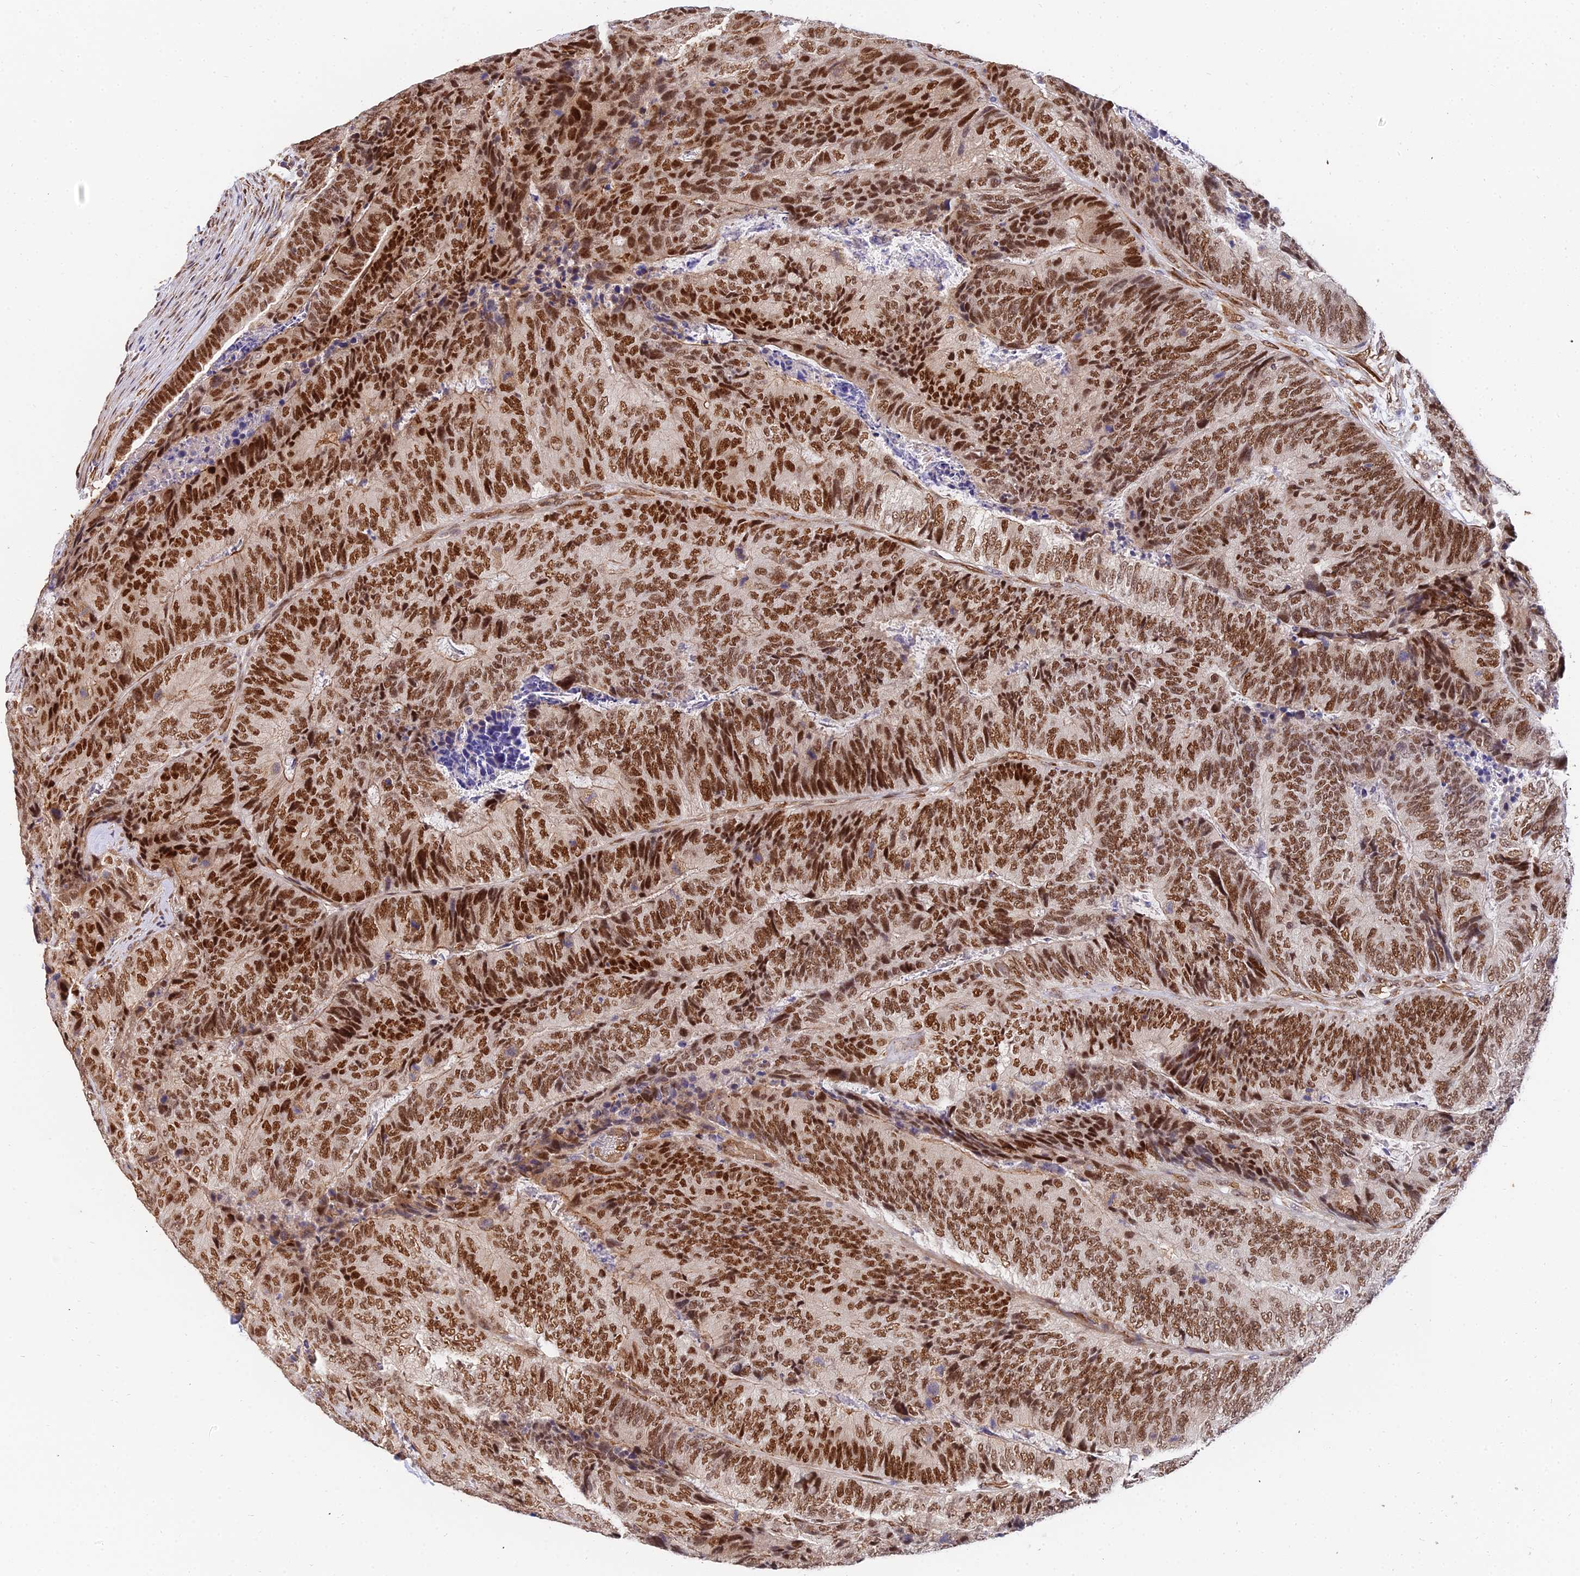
{"staining": {"intensity": "strong", "quantity": ">75%", "location": "nuclear"}, "tissue": "colorectal cancer", "cell_type": "Tumor cells", "image_type": "cancer", "snomed": [{"axis": "morphology", "description": "Adenocarcinoma, NOS"}, {"axis": "topography", "description": "Colon"}], "caption": "The histopathology image shows staining of colorectal cancer, revealing strong nuclear protein staining (brown color) within tumor cells.", "gene": "BCL9", "patient": {"sex": "female", "age": 67}}